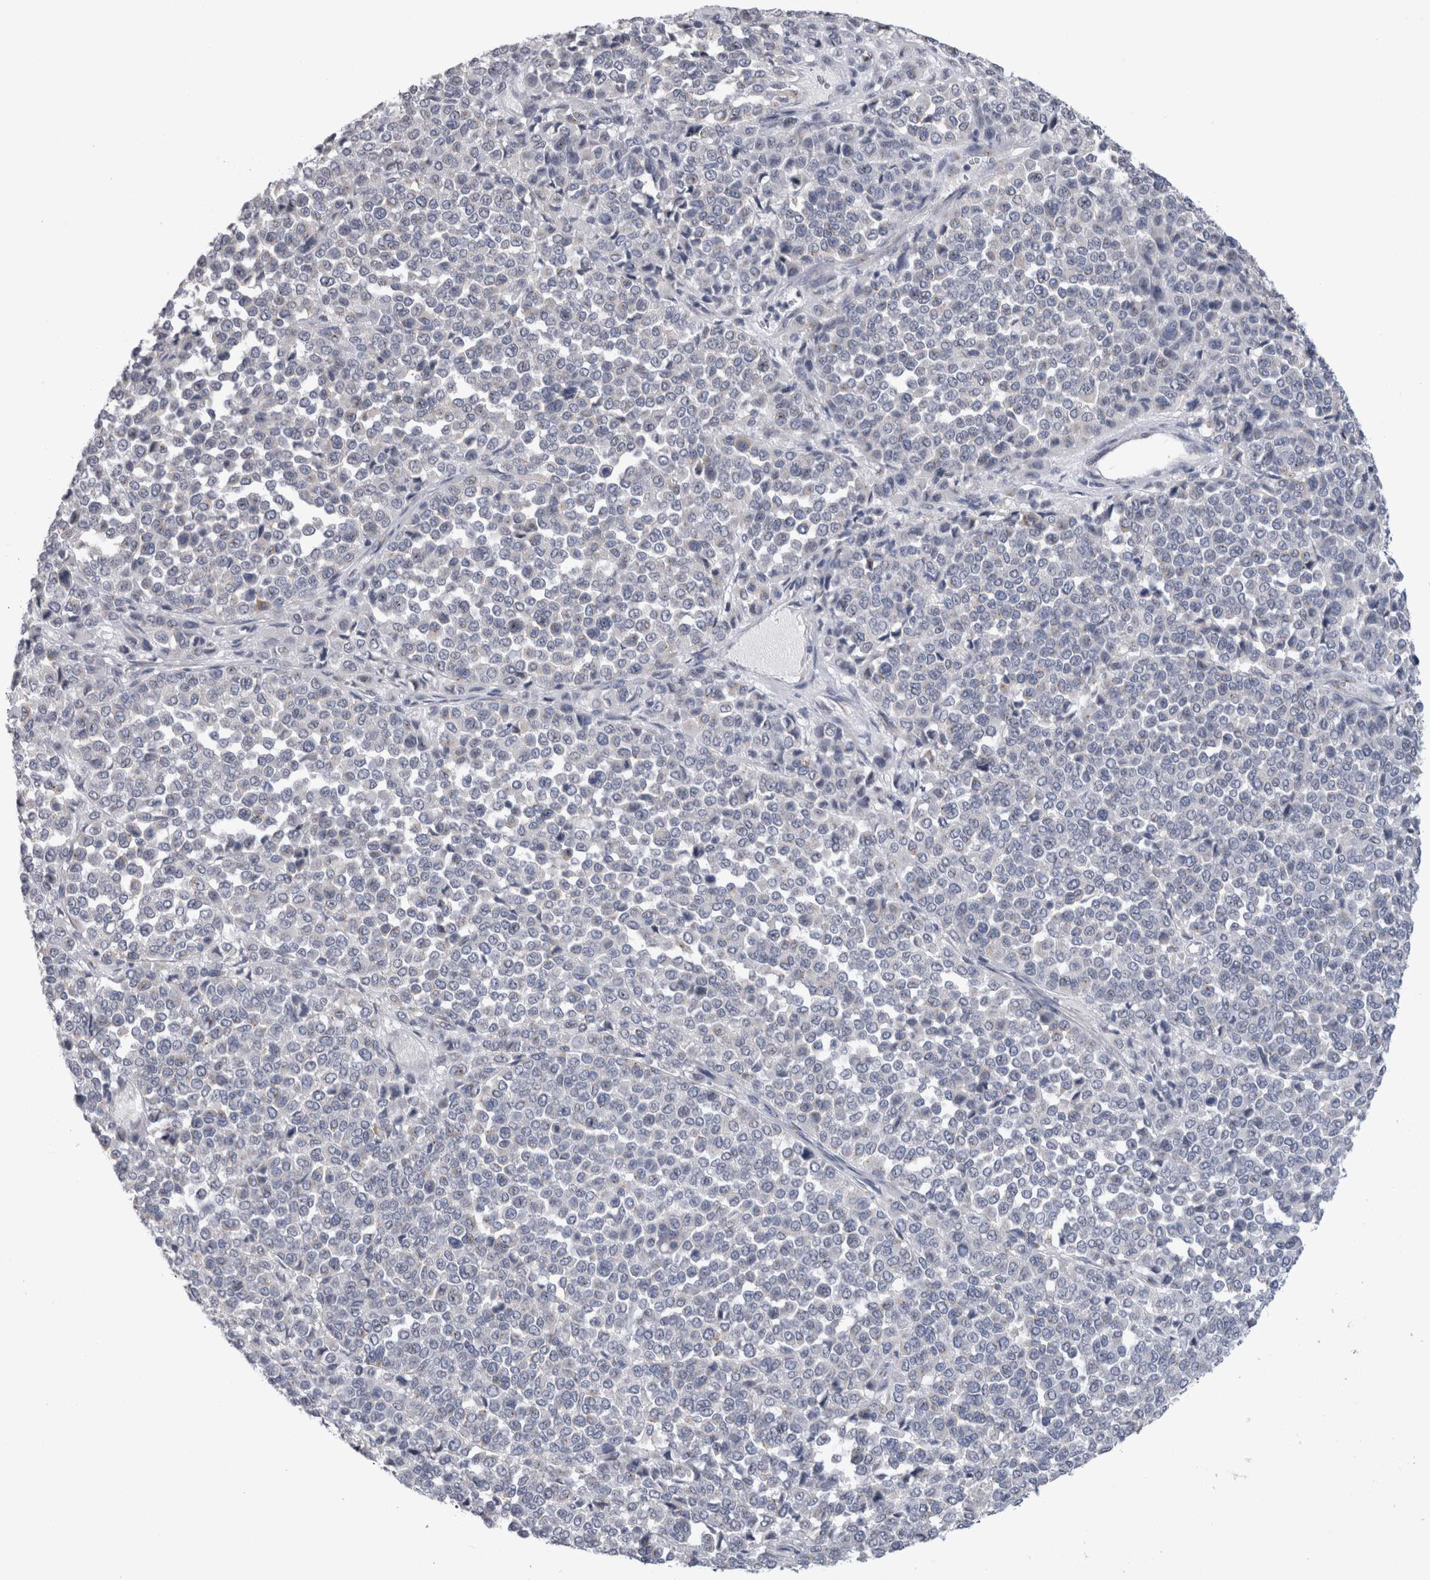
{"staining": {"intensity": "negative", "quantity": "none", "location": "none"}, "tissue": "melanoma", "cell_type": "Tumor cells", "image_type": "cancer", "snomed": [{"axis": "morphology", "description": "Malignant melanoma, Metastatic site"}, {"axis": "topography", "description": "Pancreas"}], "caption": "Immunohistochemistry histopathology image of malignant melanoma (metastatic site) stained for a protein (brown), which displays no positivity in tumor cells. (Brightfield microscopy of DAB immunohistochemistry (IHC) at high magnification).", "gene": "AKAP9", "patient": {"sex": "female", "age": 30}}